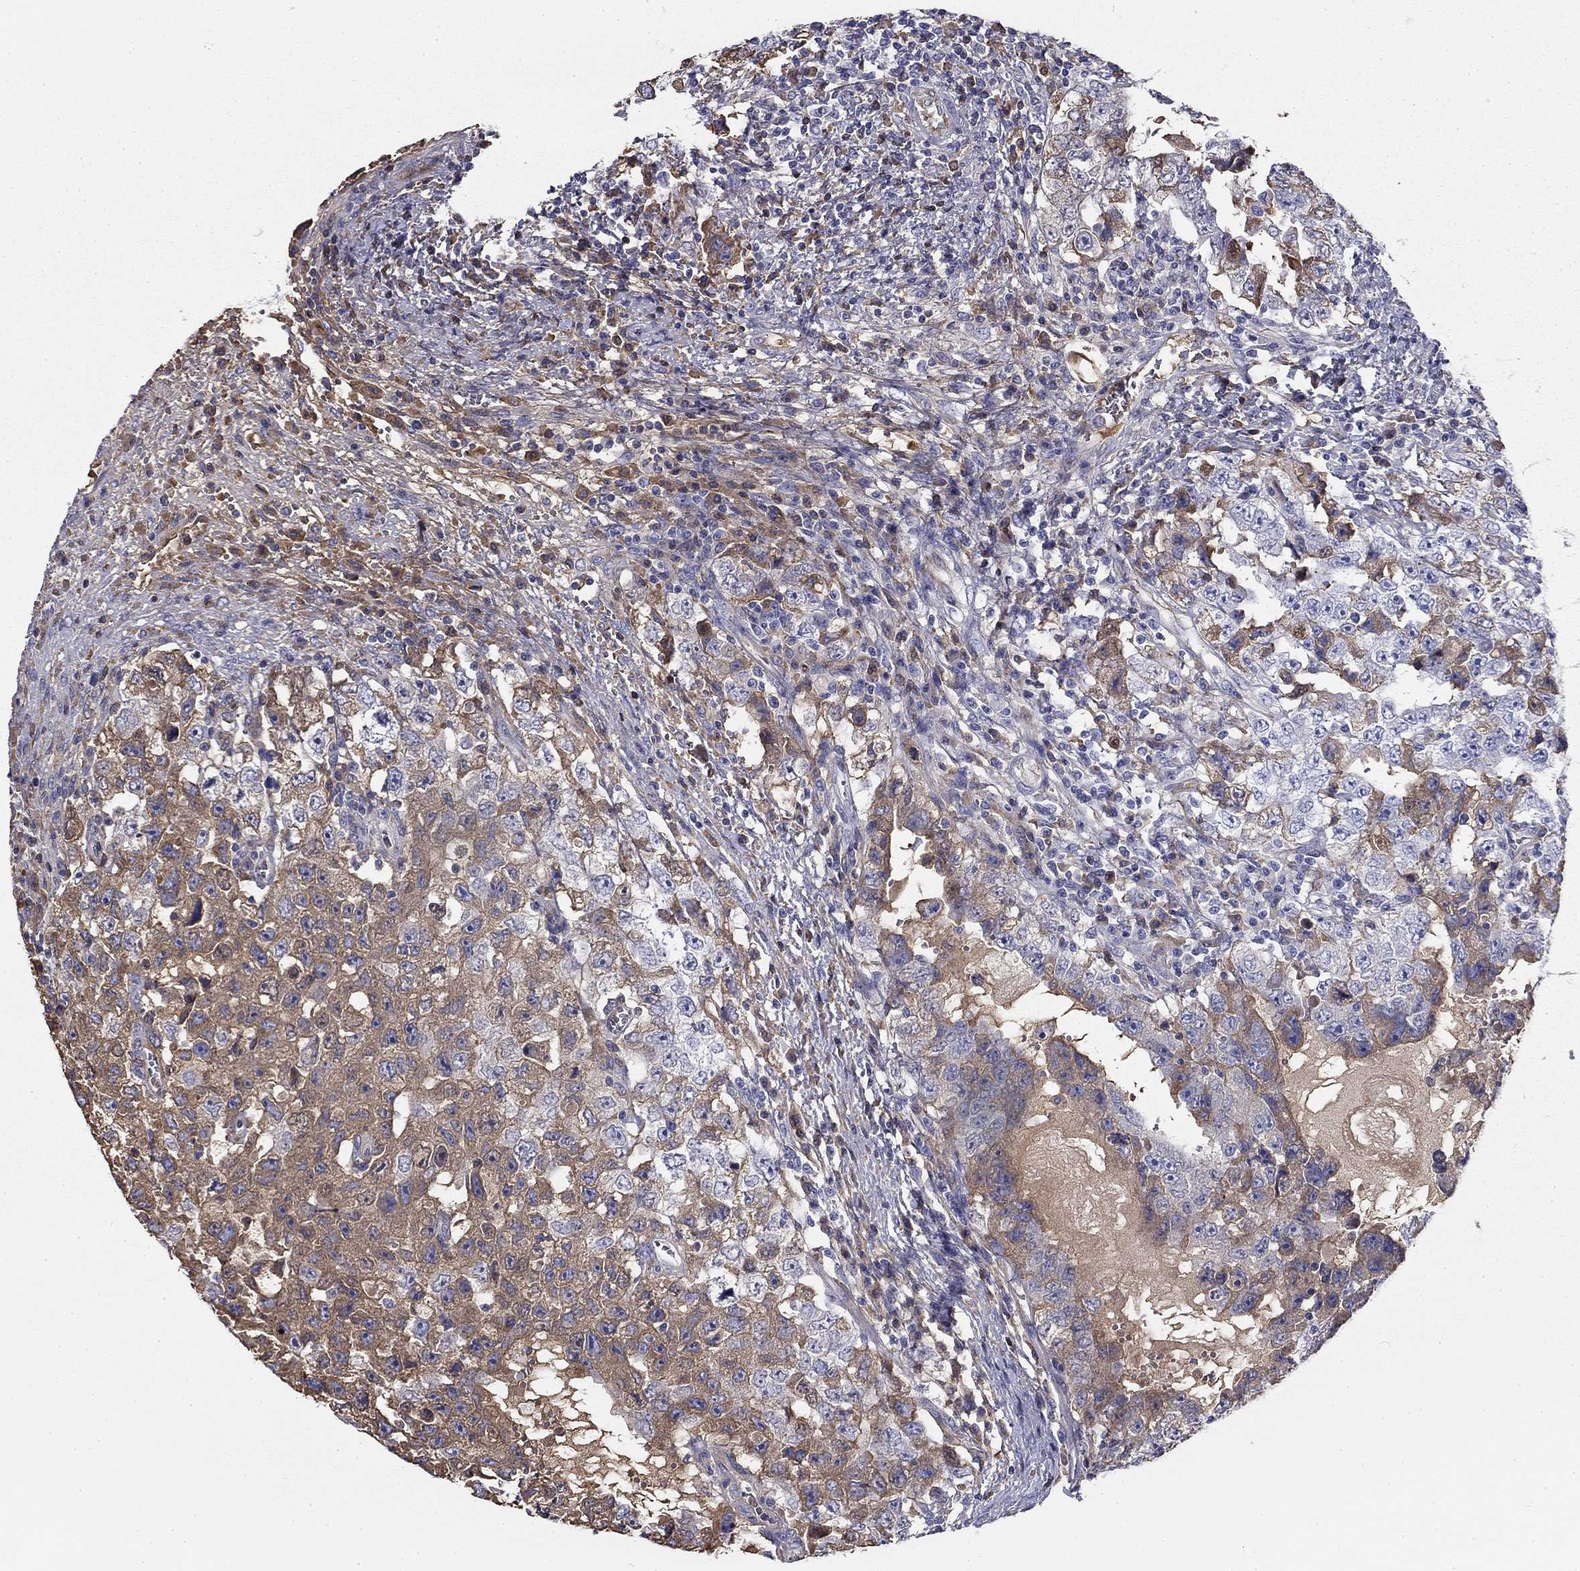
{"staining": {"intensity": "moderate", "quantity": "25%-75%", "location": "cytoplasmic/membranous"}, "tissue": "testis cancer", "cell_type": "Tumor cells", "image_type": "cancer", "snomed": [{"axis": "morphology", "description": "Carcinoma, Embryonal, NOS"}, {"axis": "topography", "description": "Testis"}], "caption": "Immunohistochemistry (IHC) of testis cancer demonstrates medium levels of moderate cytoplasmic/membranous positivity in about 25%-75% of tumor cells.", "gene": "CPLX4", "patient": {"sex": "male", "age": 26}}